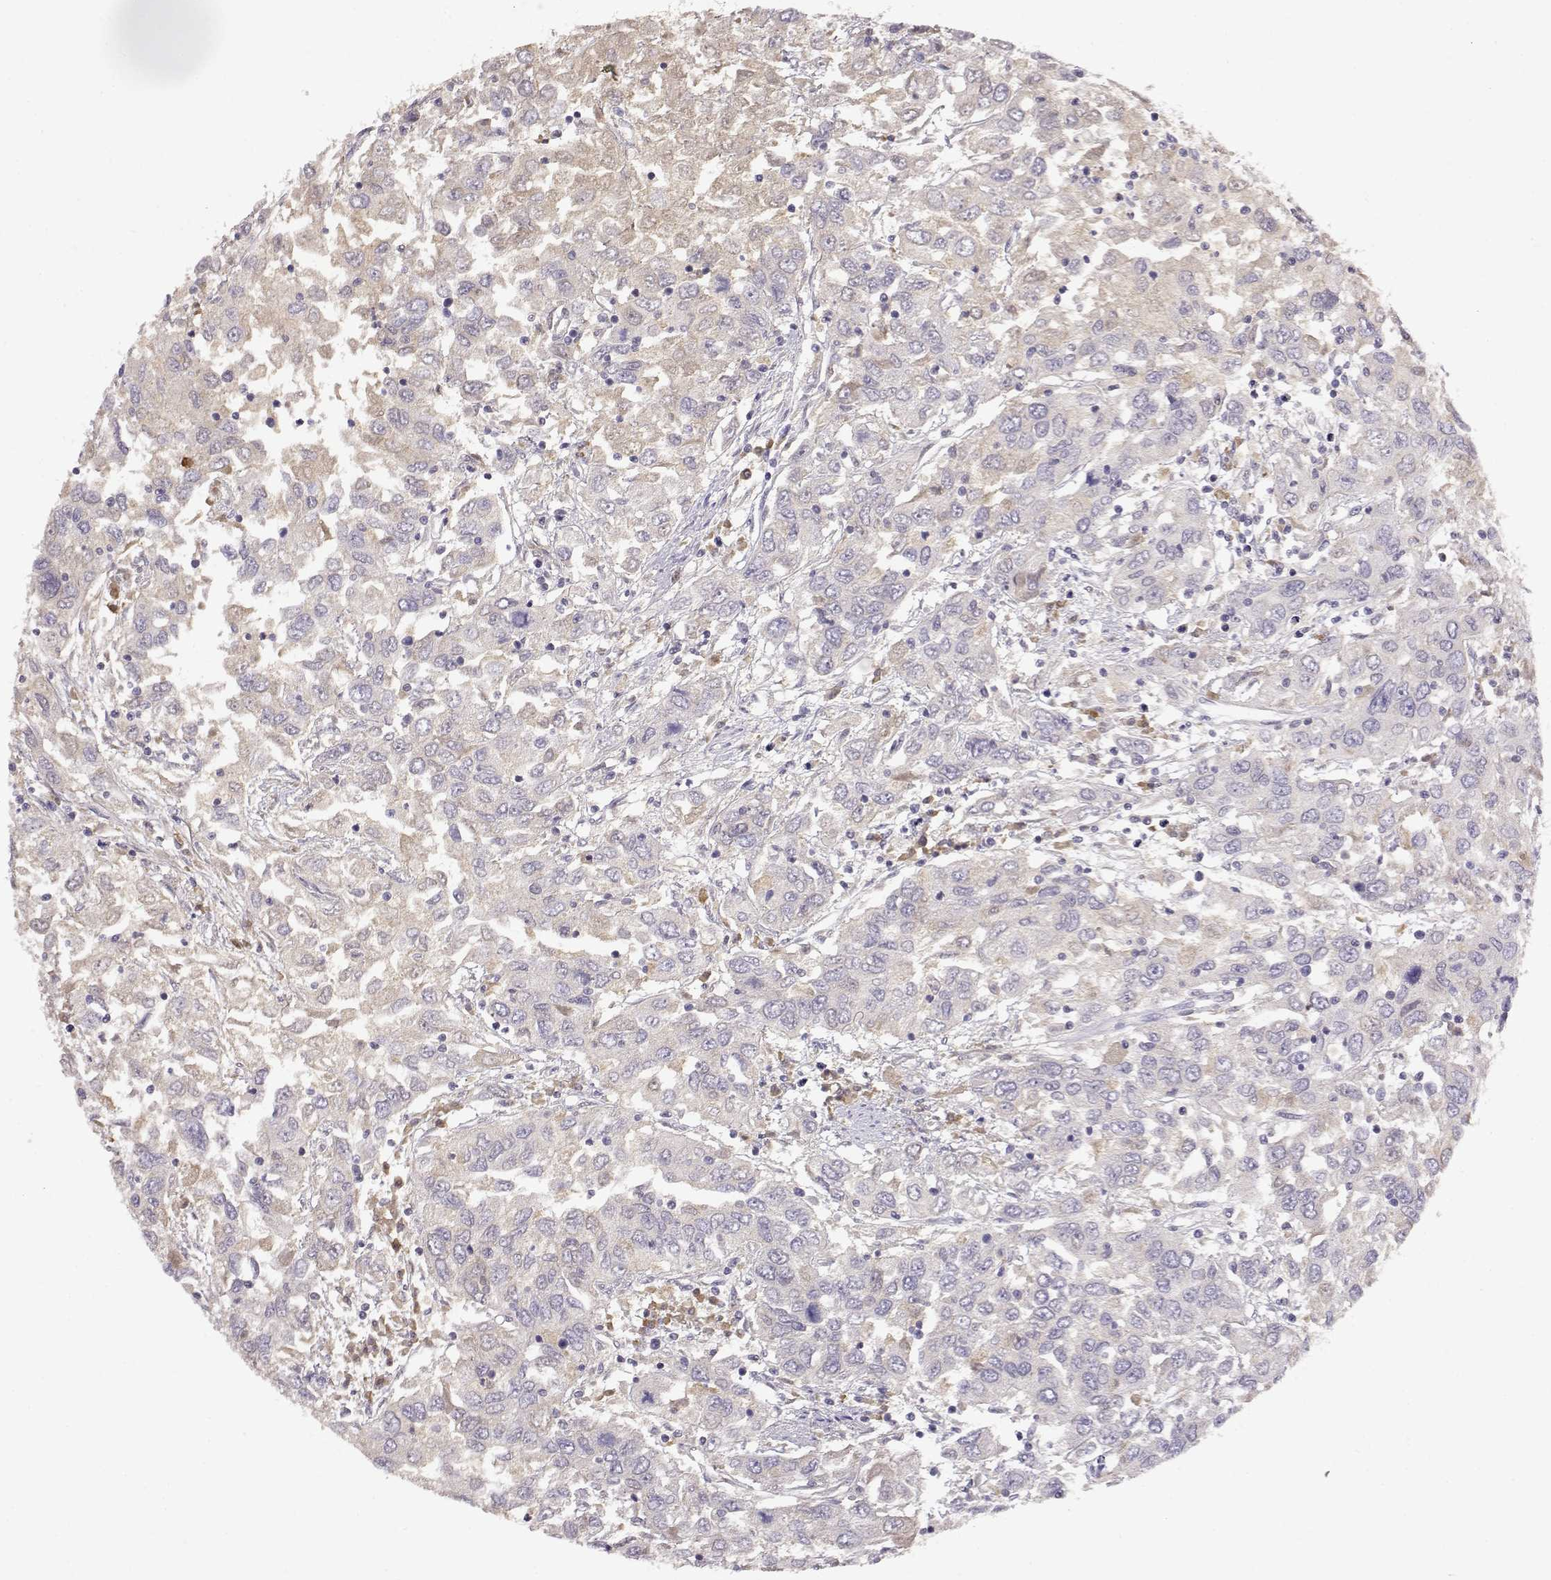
{"staining": {"intensity": "weak", "quantity": "<25%", "location": "cytoplasmic/membranous"}, "tissue": "urothelial cancer", "cell_type": "Tumor cells", "image_type": "cancer", "snomed": [{"axis": "morphology", "description": "Urothelial carcinoma, High grade"}, {"axis": "topography", "description": "Urinary bladder"}], "caption": "This image is of high-grade urothelial carcinoma stained with IHC to label a protein in brown with the nuclei are counter-stained blue. There is no positivity in tumor cells.", "gene": "TACR1", "patient": {"sex": "male", "age": 76}}